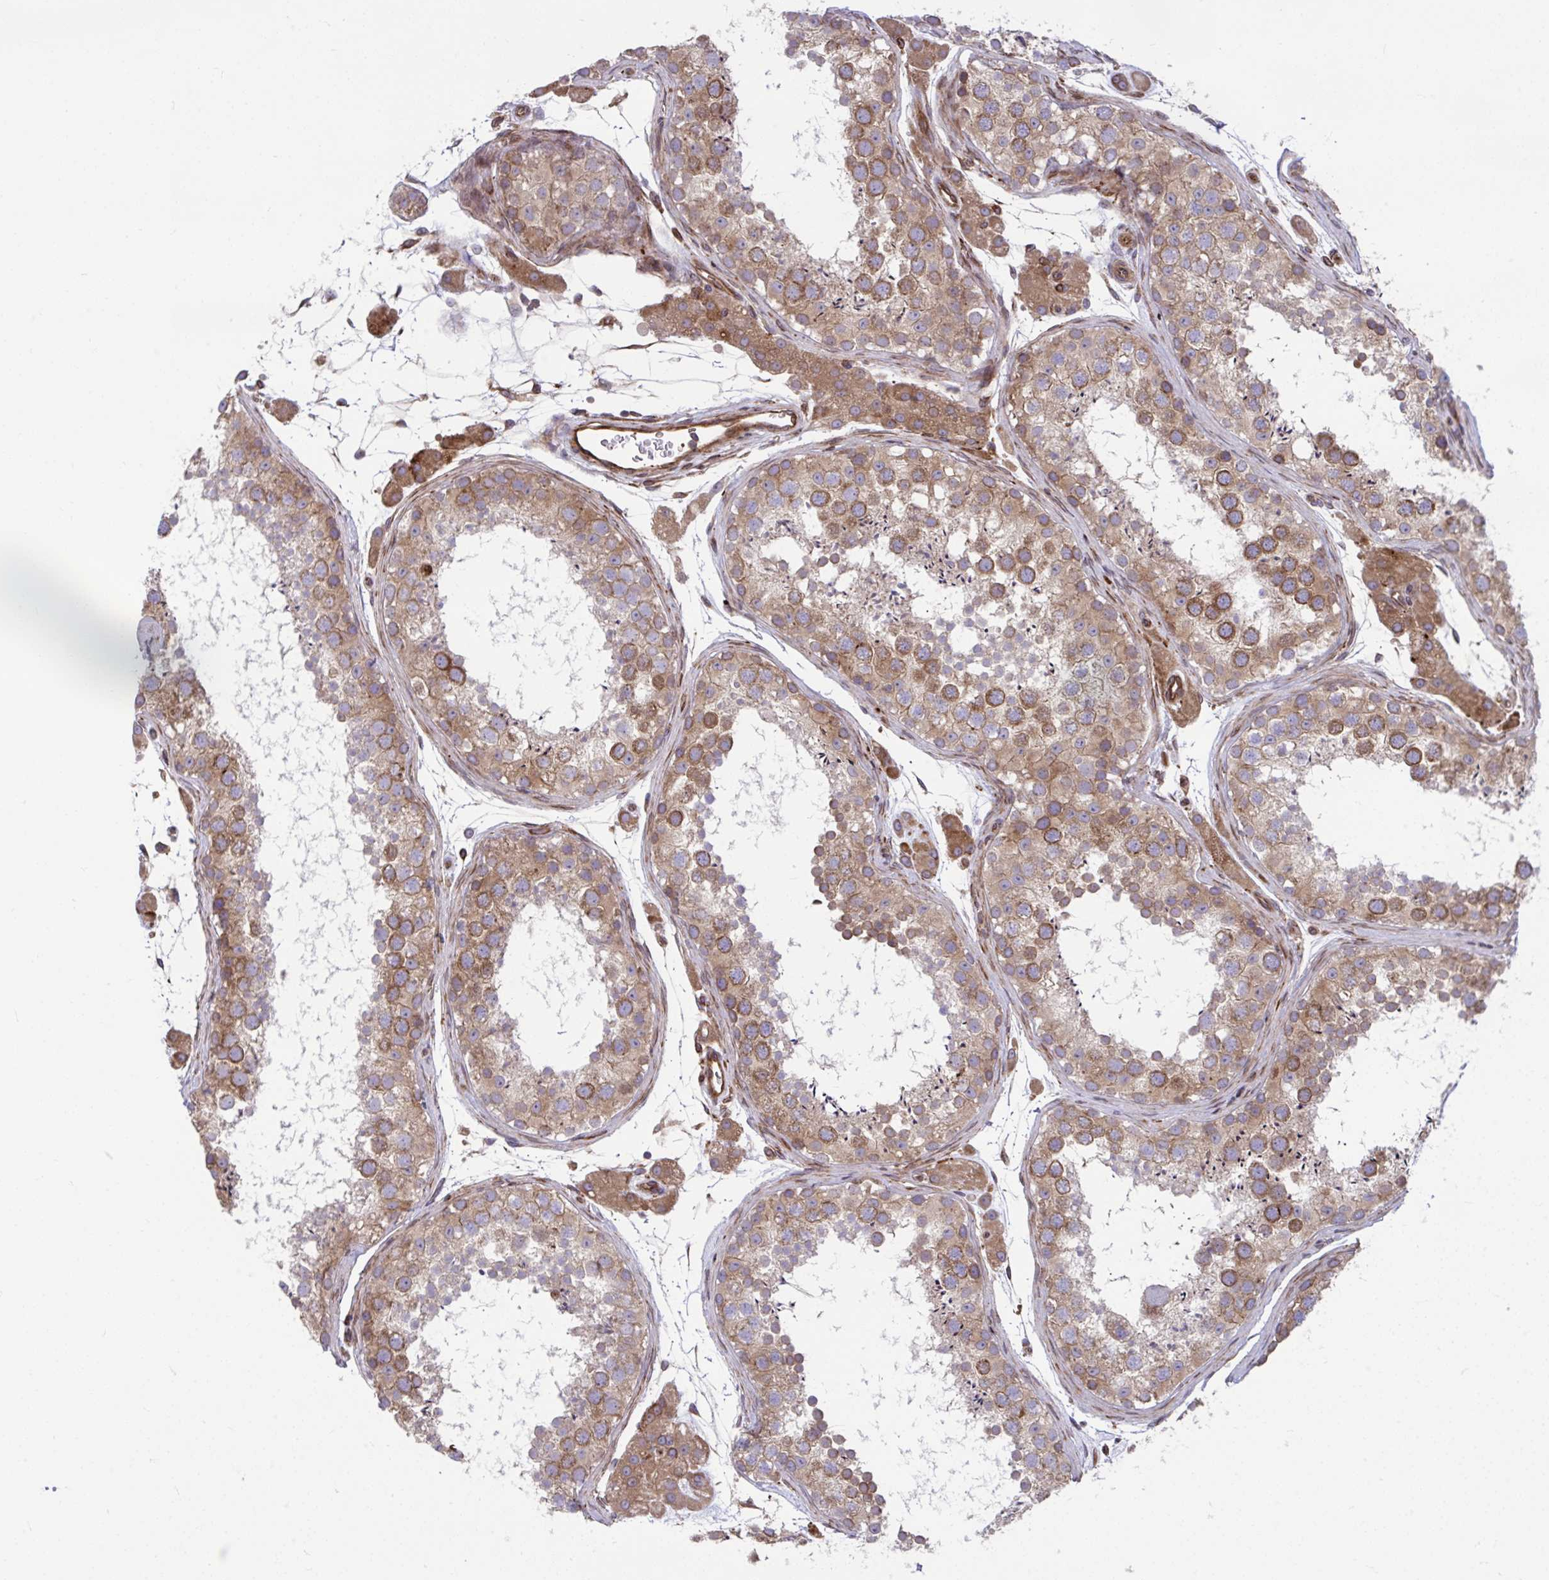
{"staining": {"intensity": "moderate", "quantity": ">75%", "location": "cytoplasmic/membranous"}, "tissue": "testis", "cell_type": "Cells in seminiferous ducts", "image_type": "normal", "snomed": [{"axis": "morphology", "description": "Normal tissue, NOS"}, {"axis": "topography", "description": "Testis"}], "caption": "Testis stained with DAB (3,3'-diaminobenzidine) IHC demonstrates medium levels of moderate cytoplasmic/membranous positivity in approximately >75% of cells in seminiferous ducts.", "gene": "STIM2", "patient": {"sex": "male", "age": 41}}